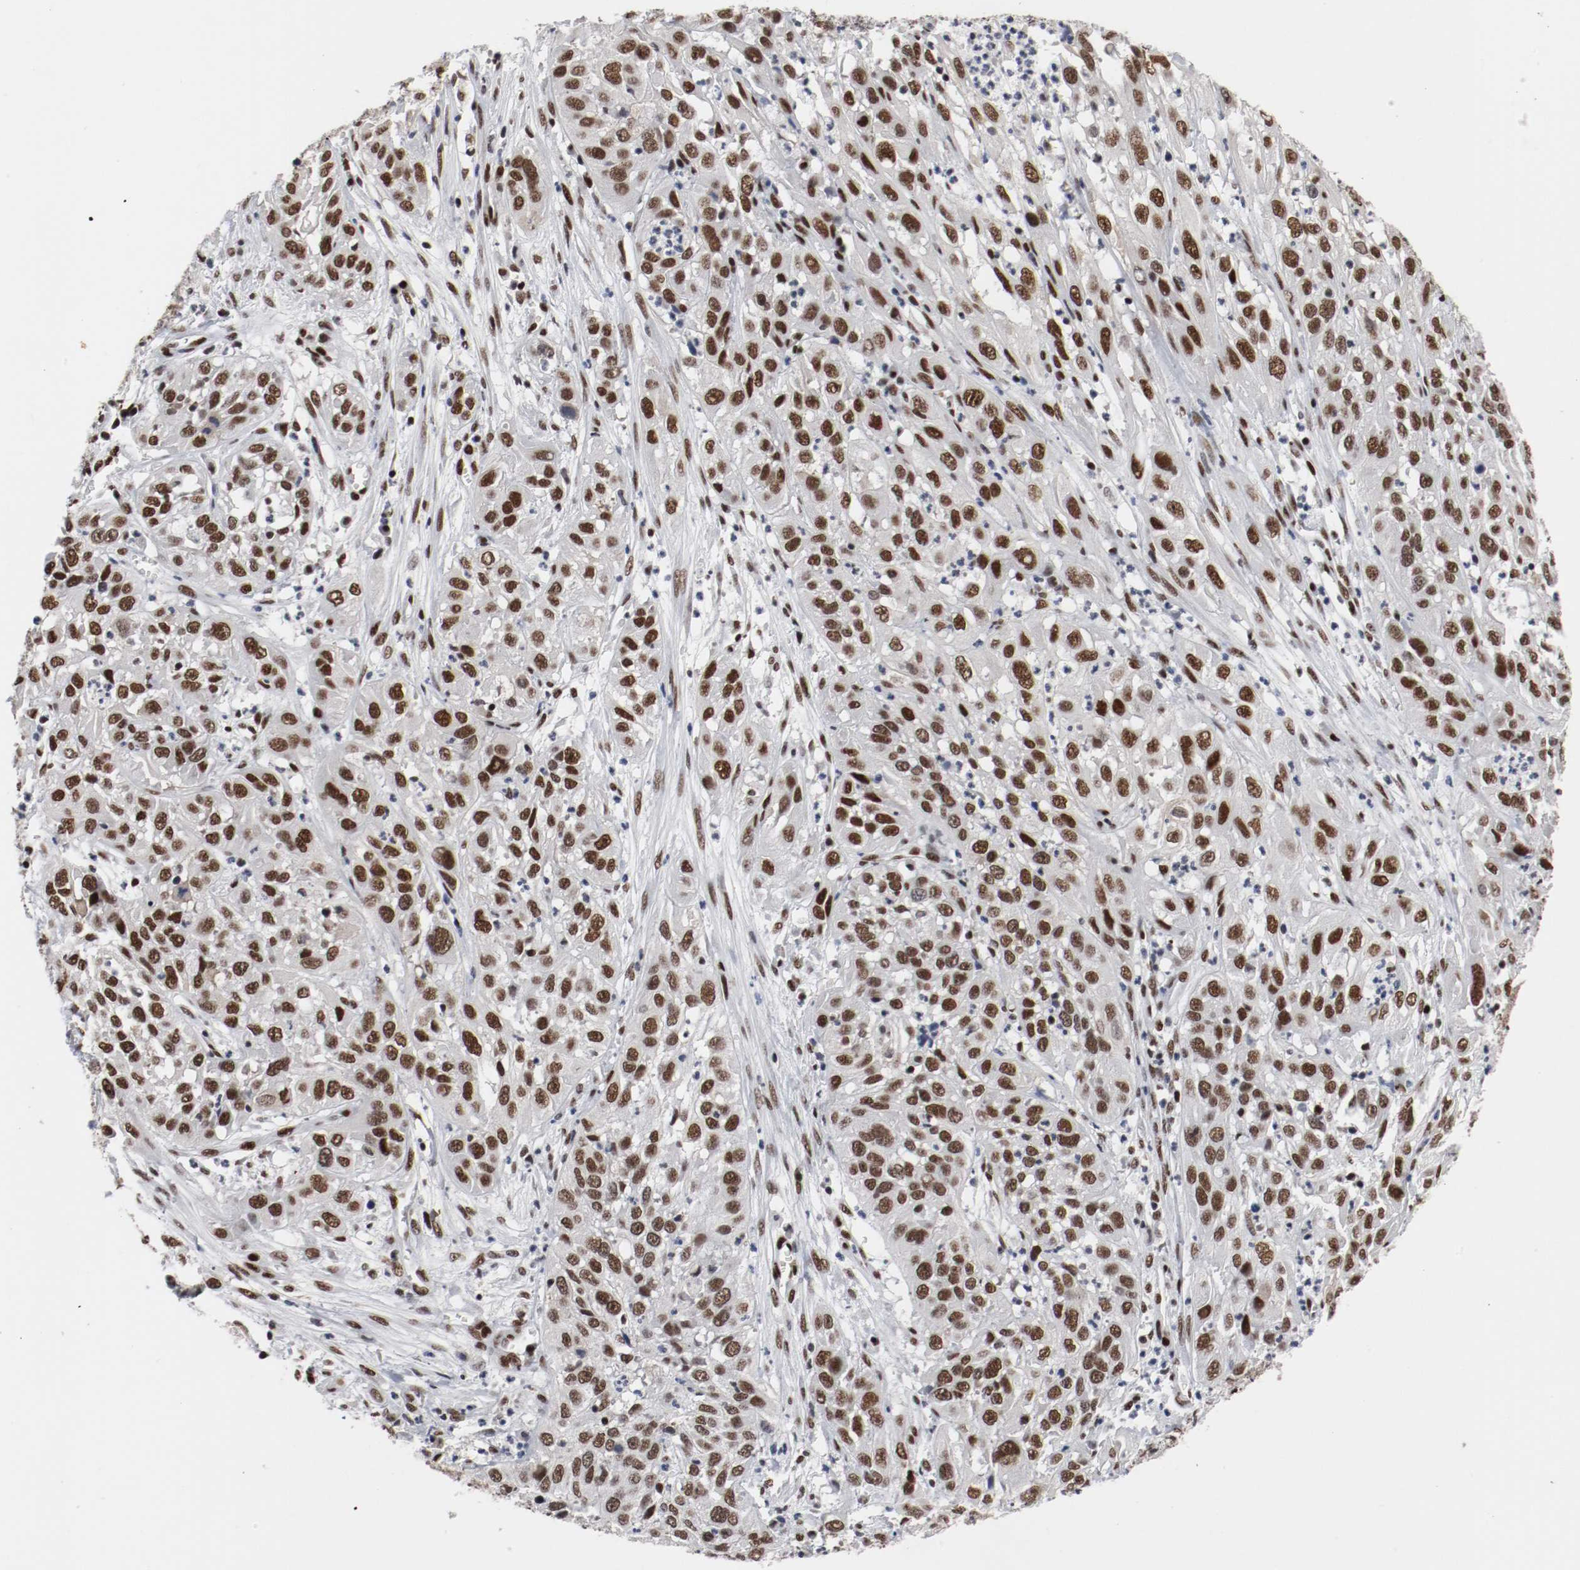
{"staining": {"intensity": "strong", "quantity": ">75%", "location": "nuclear"}, "tissue": "cervical cancer", "cell_type": "Tumor cells", "image_type": "cancer", "snomed": [{"axis": "morphology", "description": "Squamous cell carcinoma, NOS"}, {"axis": "topography", "description": "Cervix"}], "caption": "Cervical cancer (squamous cell carcinoma) stained with DAB (3,3'-diaminobenzidine) immunohistochemistry (IHC) displays high levels of strong nuclear positivity in about >75% of tumor cells.", "gene": "MEF2D", "patient": {"sex": "female", "age": 32}}